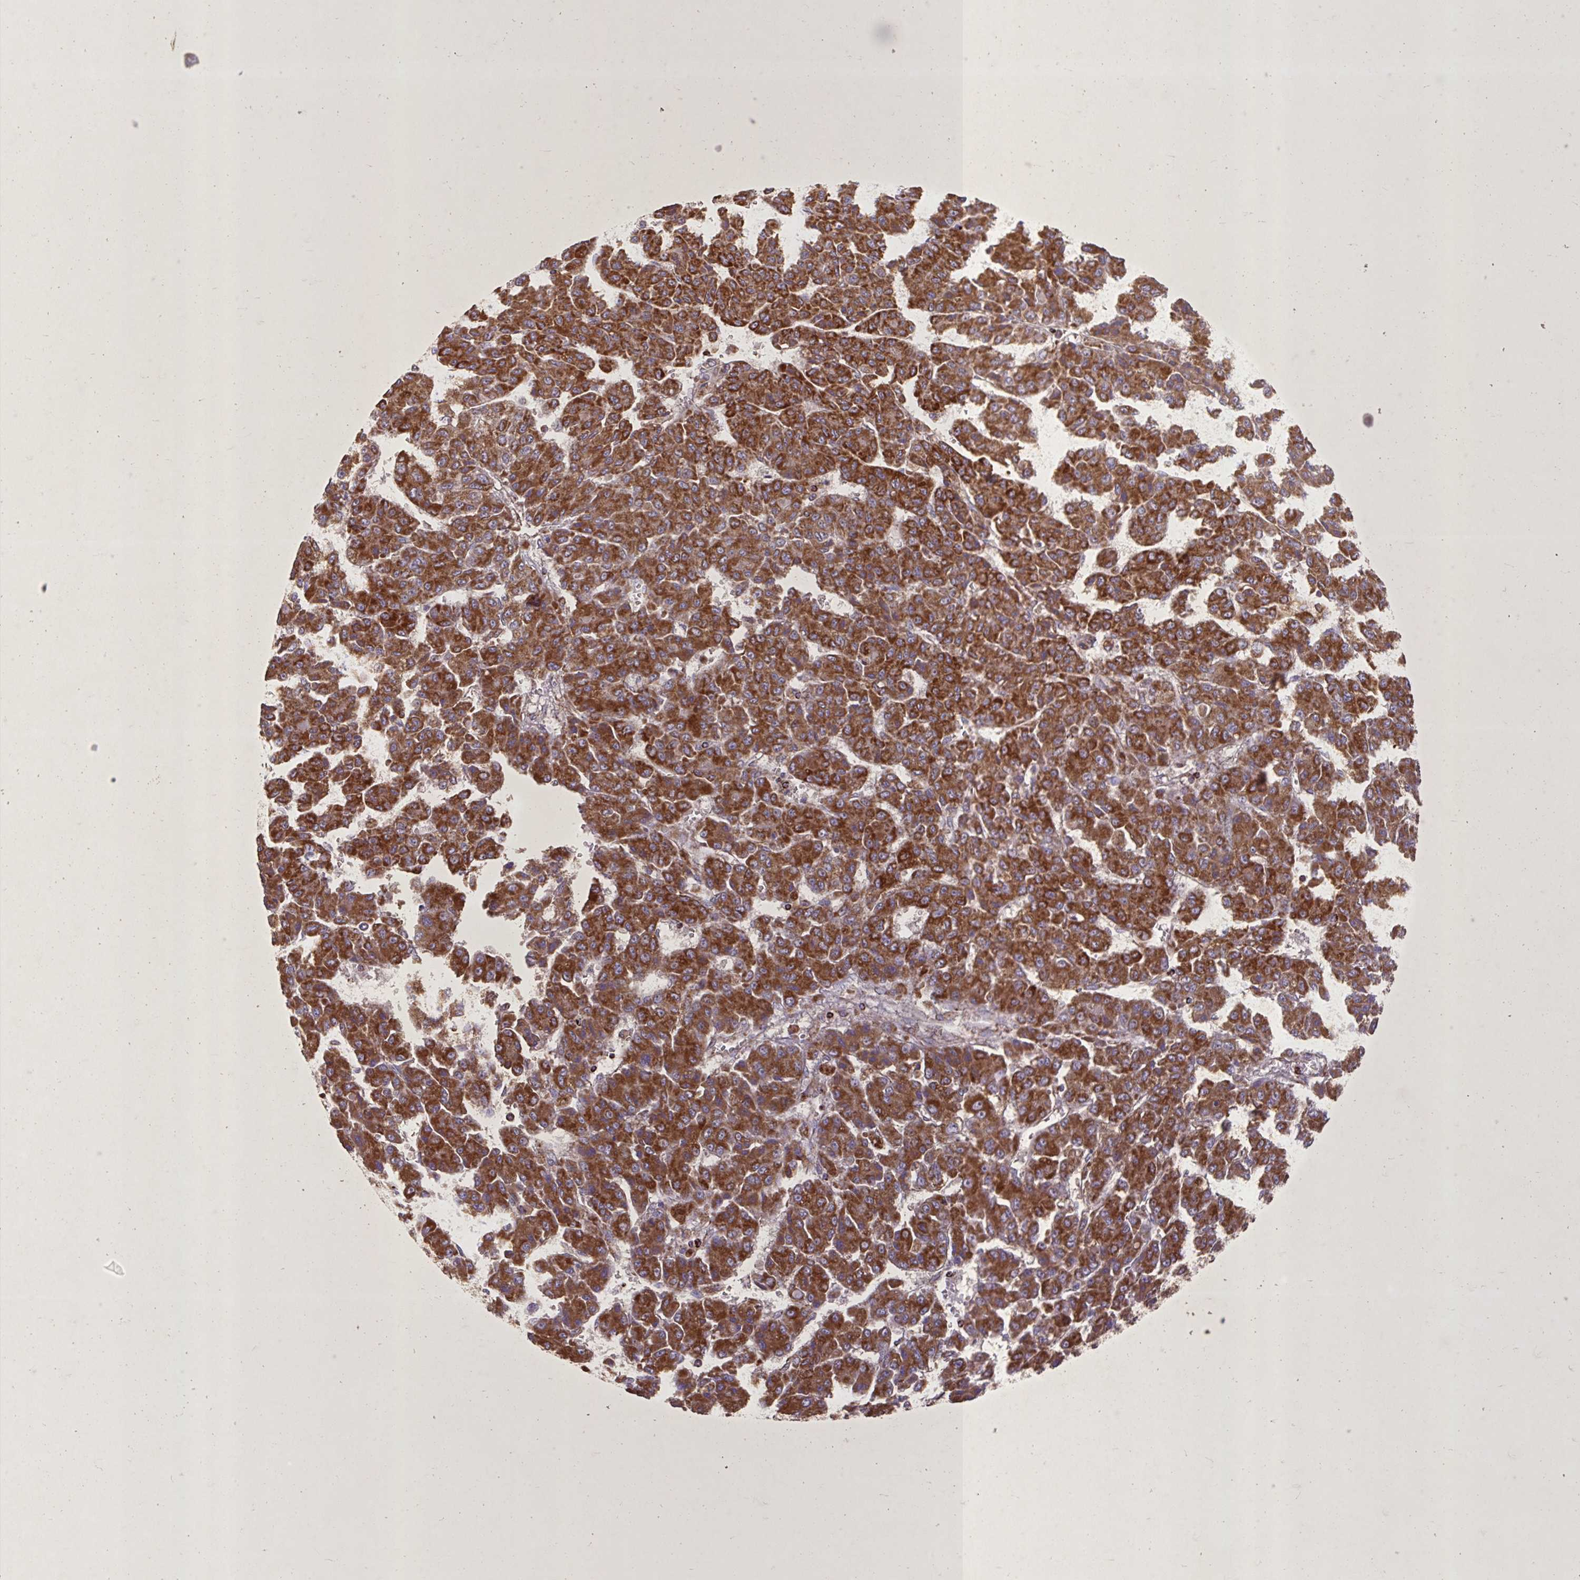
{"staining": {"intensity": "strong", "quantity": ">75%", "location": "cytoplasmic/membranous"}, "tissue": "liver cancer", "cell_type": "Tumor cells", "image_type": "cancer", "snomed": [{"axis": "morphology", "description": "Carcinoma, Hepatocellular, NOS"}, {"axis": "topography", "description": "Liver"}], "caption": "Immunohistochemistry (IHC) staining of liver cancer (hepatocellular carcinoma), which shows high levels of strong cytoplasmic/membranous staining in approximately >75% of tumor cells indicating strong cytoplasmic/membranous protein positivity. The staining was performed using DAB (3,3'-diaminobenzidine) (brown) for protein detection and nuclei were counterstained in hematoxylin (blue).", "gene": "AGK", "patient": {"sex": "male", "age": 70}}